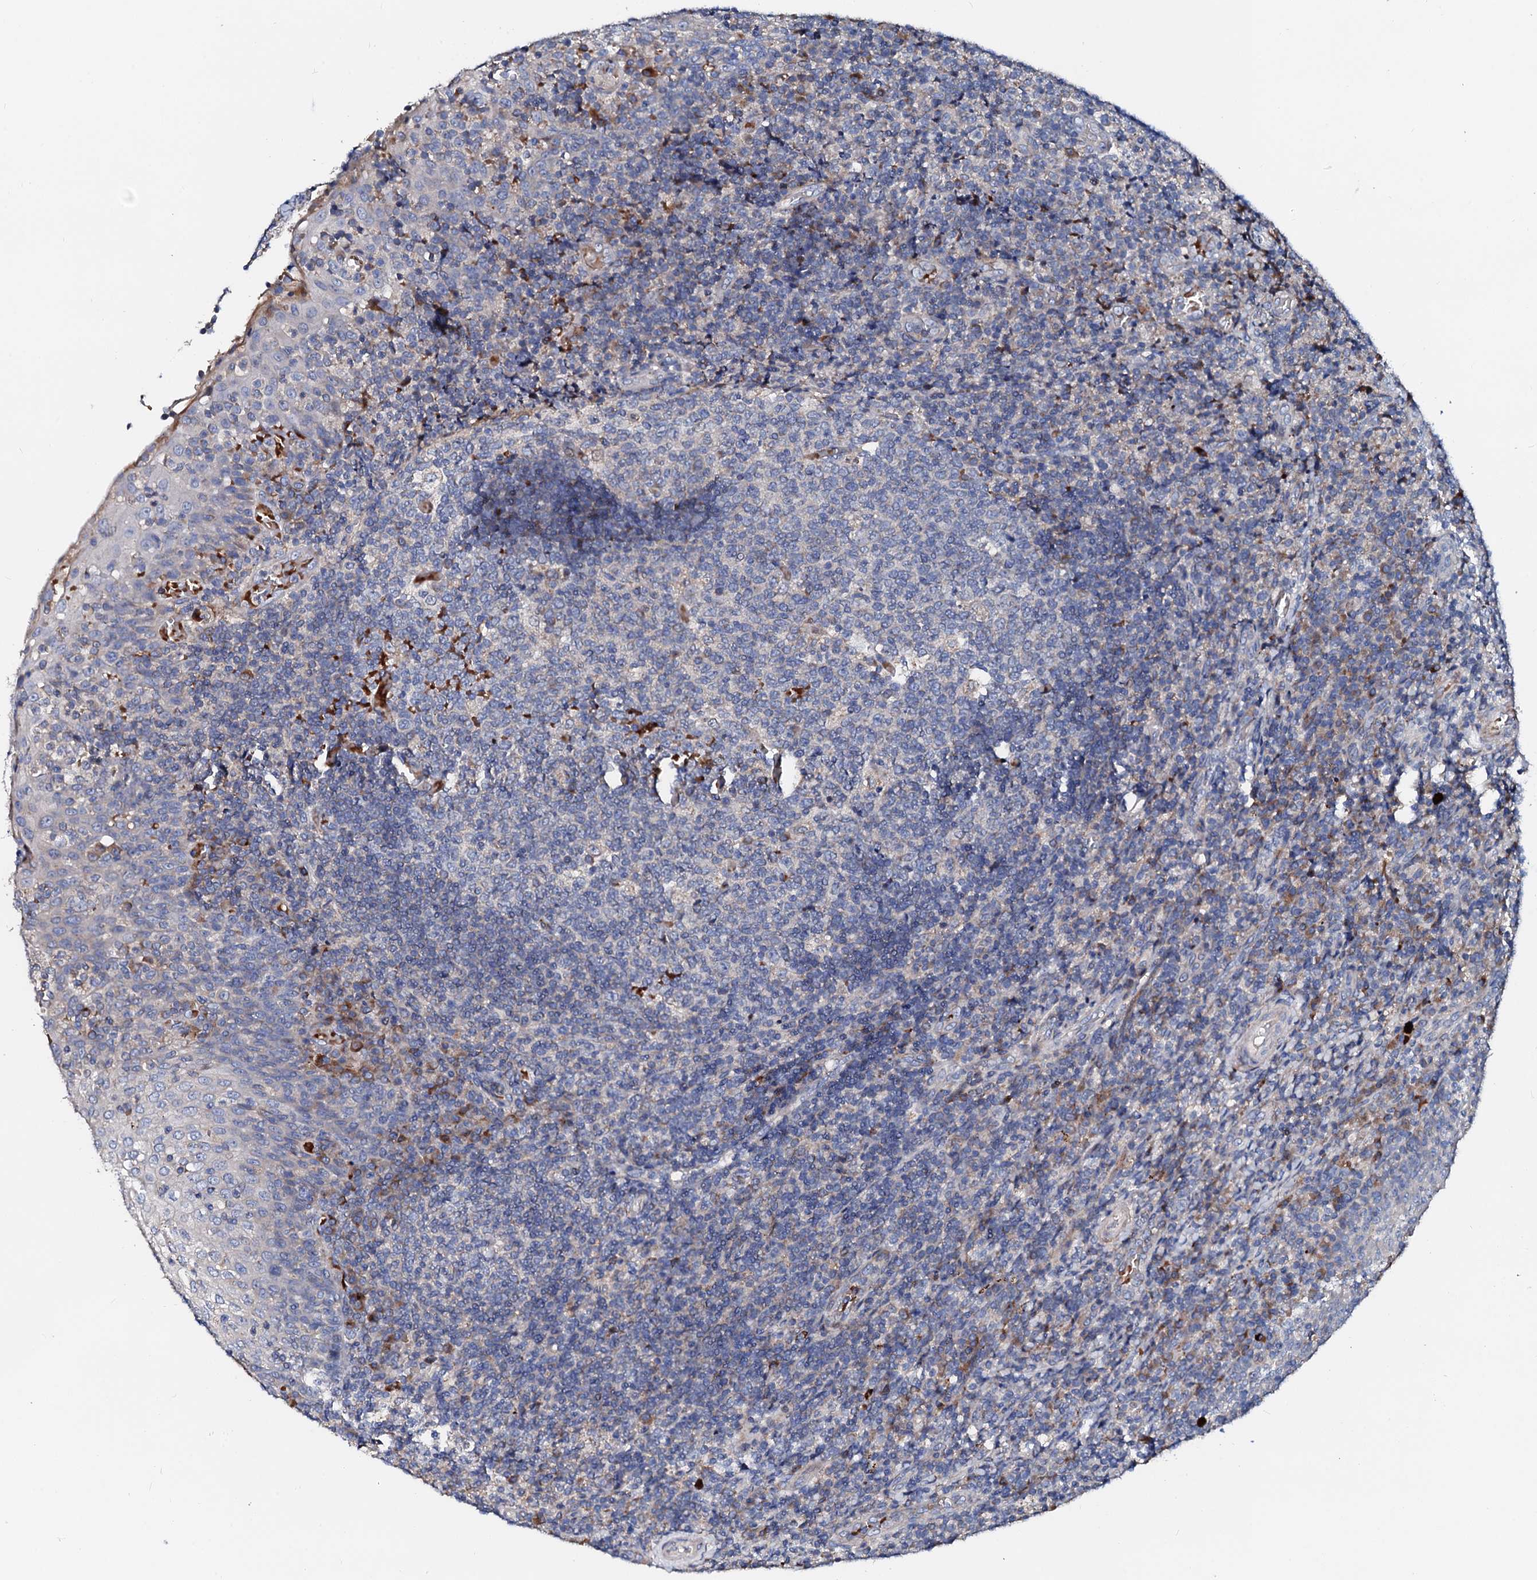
{"staining": {"intensity": "negative", "quantity": "none", "location": "none"}, "tissue": "tonsil", "cell_type": "Germinal center cells", "image_type": "normal", "snomed": [{"axis": "morphology", "description": "Normal tissue, NOS"}, {"axis": "topography", "description": "Tonsil"}], "caption": "High power microscopy image of an immunohistochemistry (IHC) image of unremarkable tonsil, revealing no significant positivity in germinal center cells.", "gene": "SLC10A7", "patient": {"sex": "female", "age": 19}}